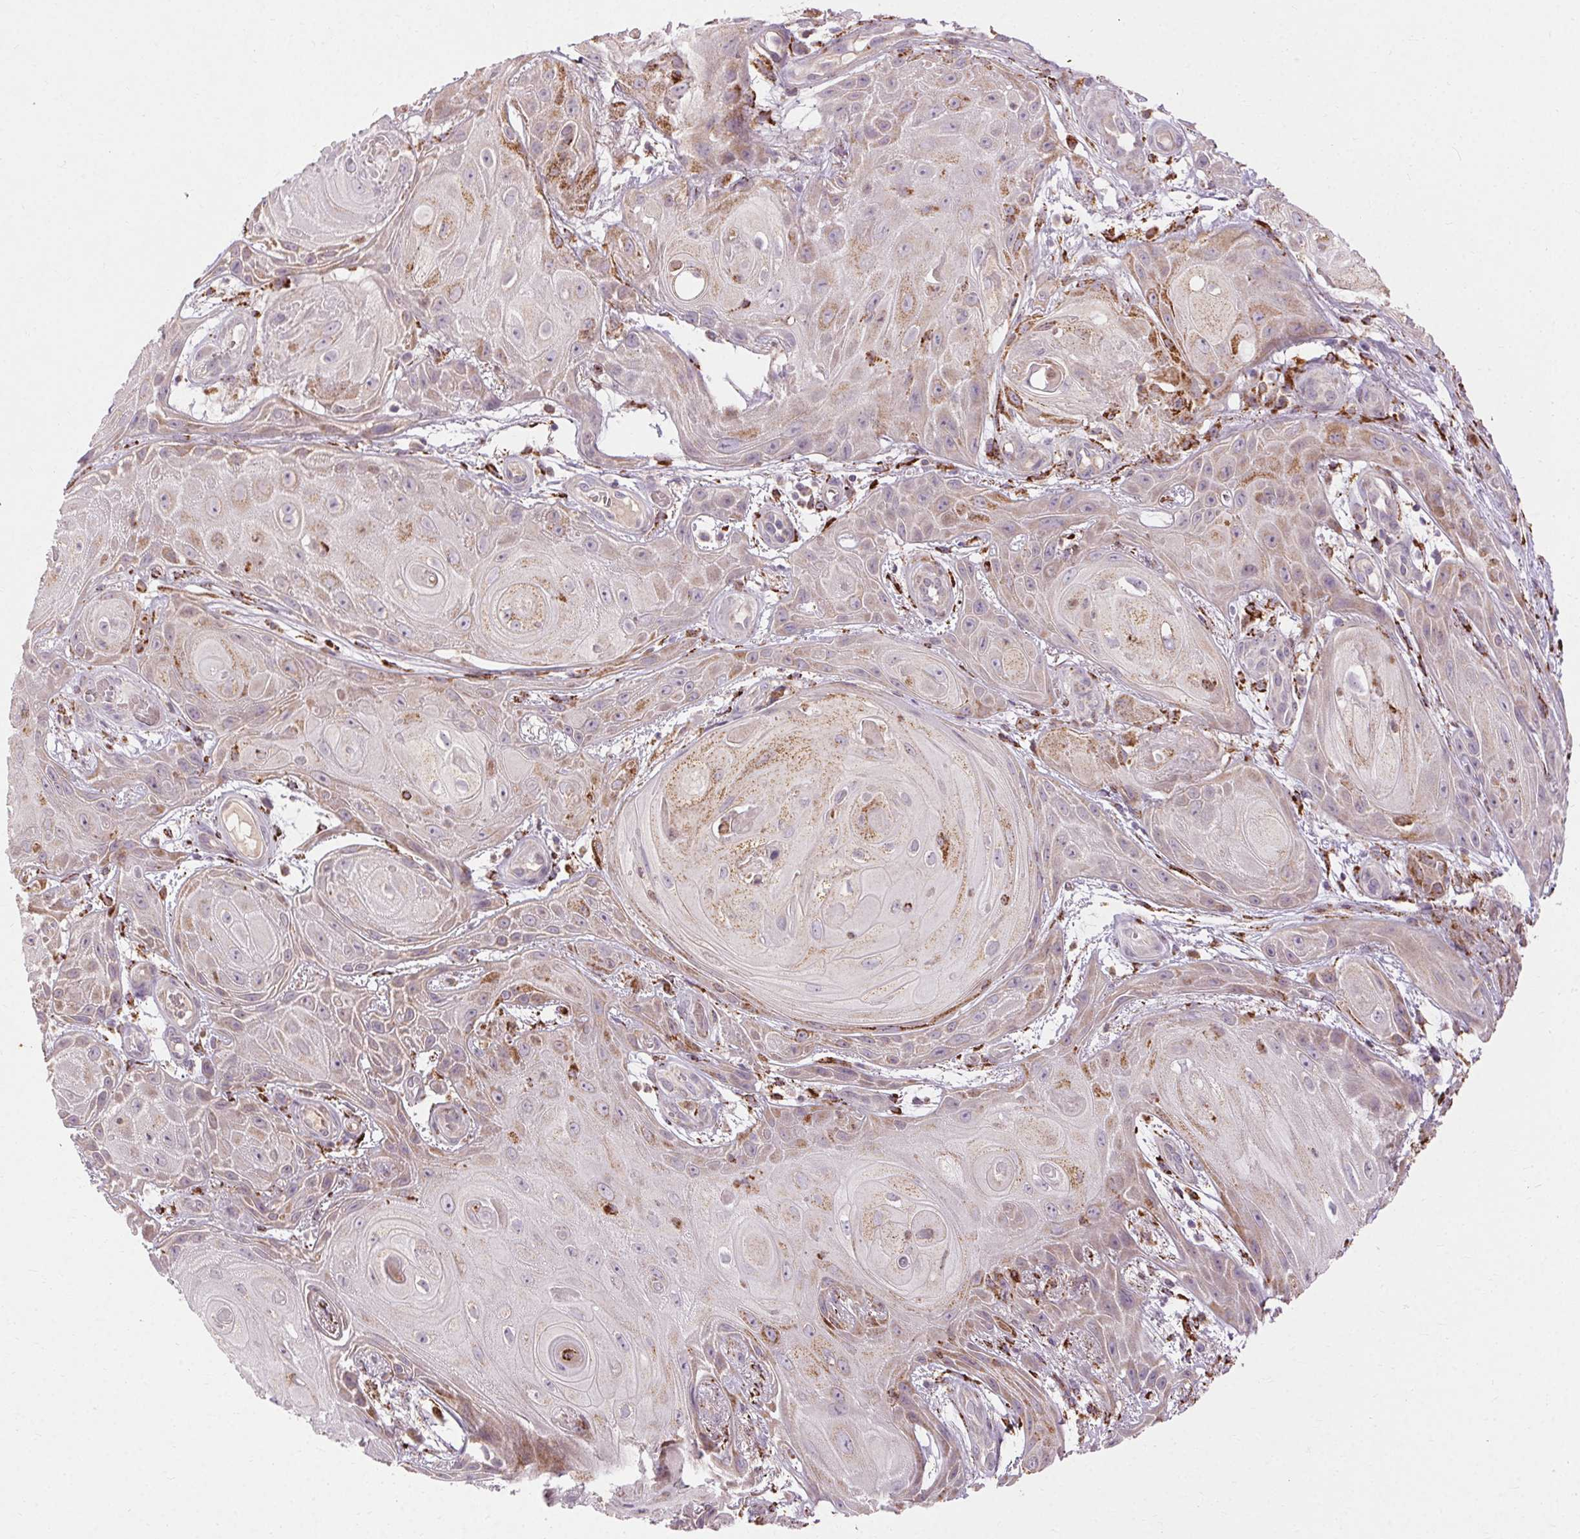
{"staining": {"intensity": "moderate", "quantity": "<25%", "location": "cytoplasmic/membranous"}, "tissue": "skin cancer", "cell_type": "Tumor cells", "image_type": "cancer", "snomed": [{"axis": "morphology", "description": "Squamous cell carcinoma, NOS"}, {"axis": "topography", "description": "Skin"}], "caption": "Immunohistochemical staining of skin cancer displays moderate cytoplasmic/membranous protein staining in about <25% of tumor cells.", "gene": "REP15", "patient": {"sex": "male", "age": 62}}